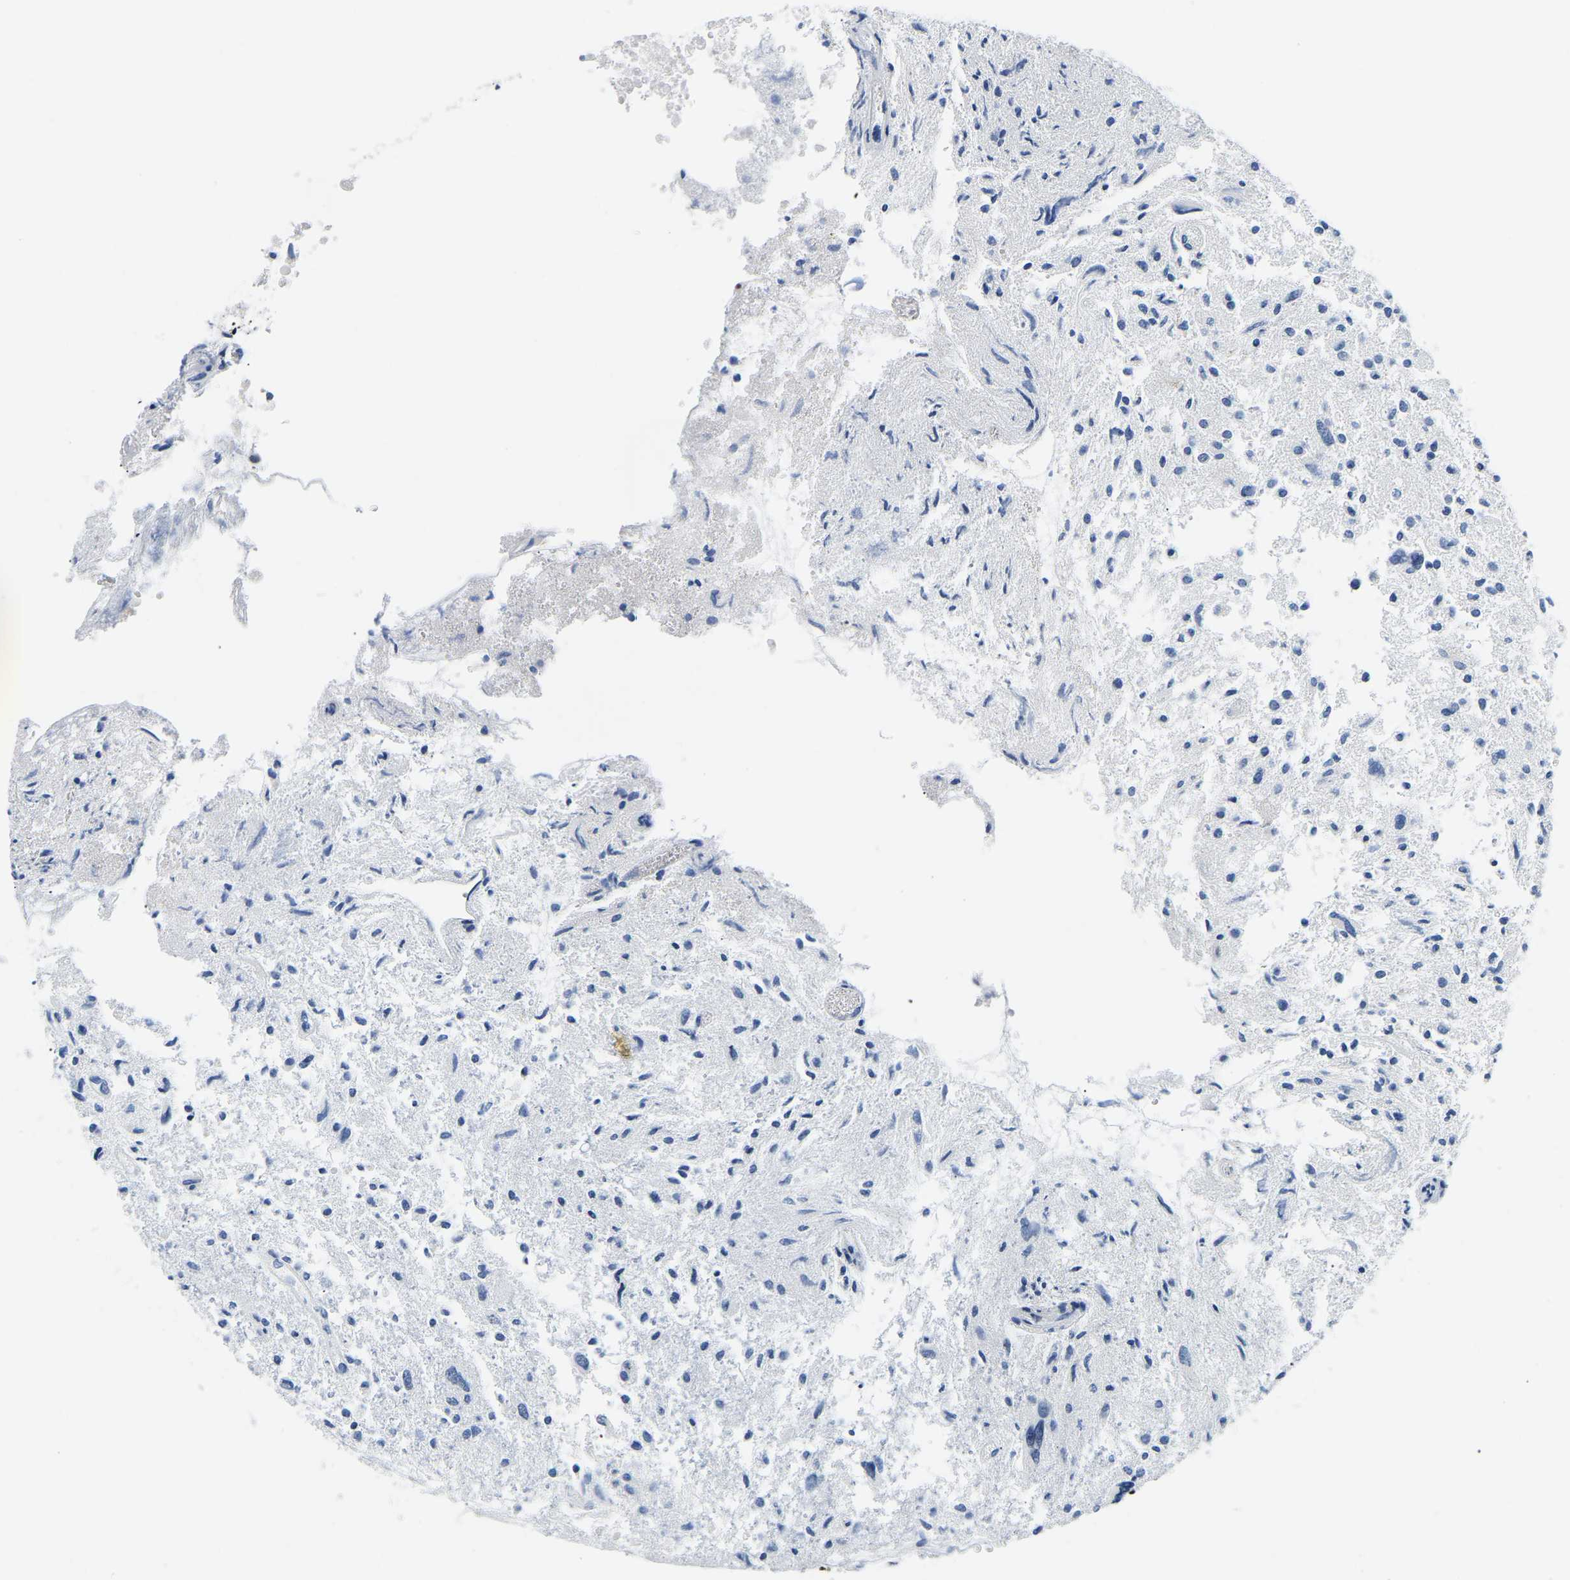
{"staining": {"intensity": "negative", "quantity": "none", "location": "none"}, "tissue": "glioma", "cell_type": "Tumor cells", "image_type": "cancer", "snomed": [{"axis": "morphology", "description": "Glioma, malignant, High grade"}, {"axis": "topography", "description": "Brain"}], "caption": "This is an IHC histopathology image of glioma. There is no positivity in tumor cells.", "gene": "UPK3A", "patient": {"sex": "female", "age": 59}}